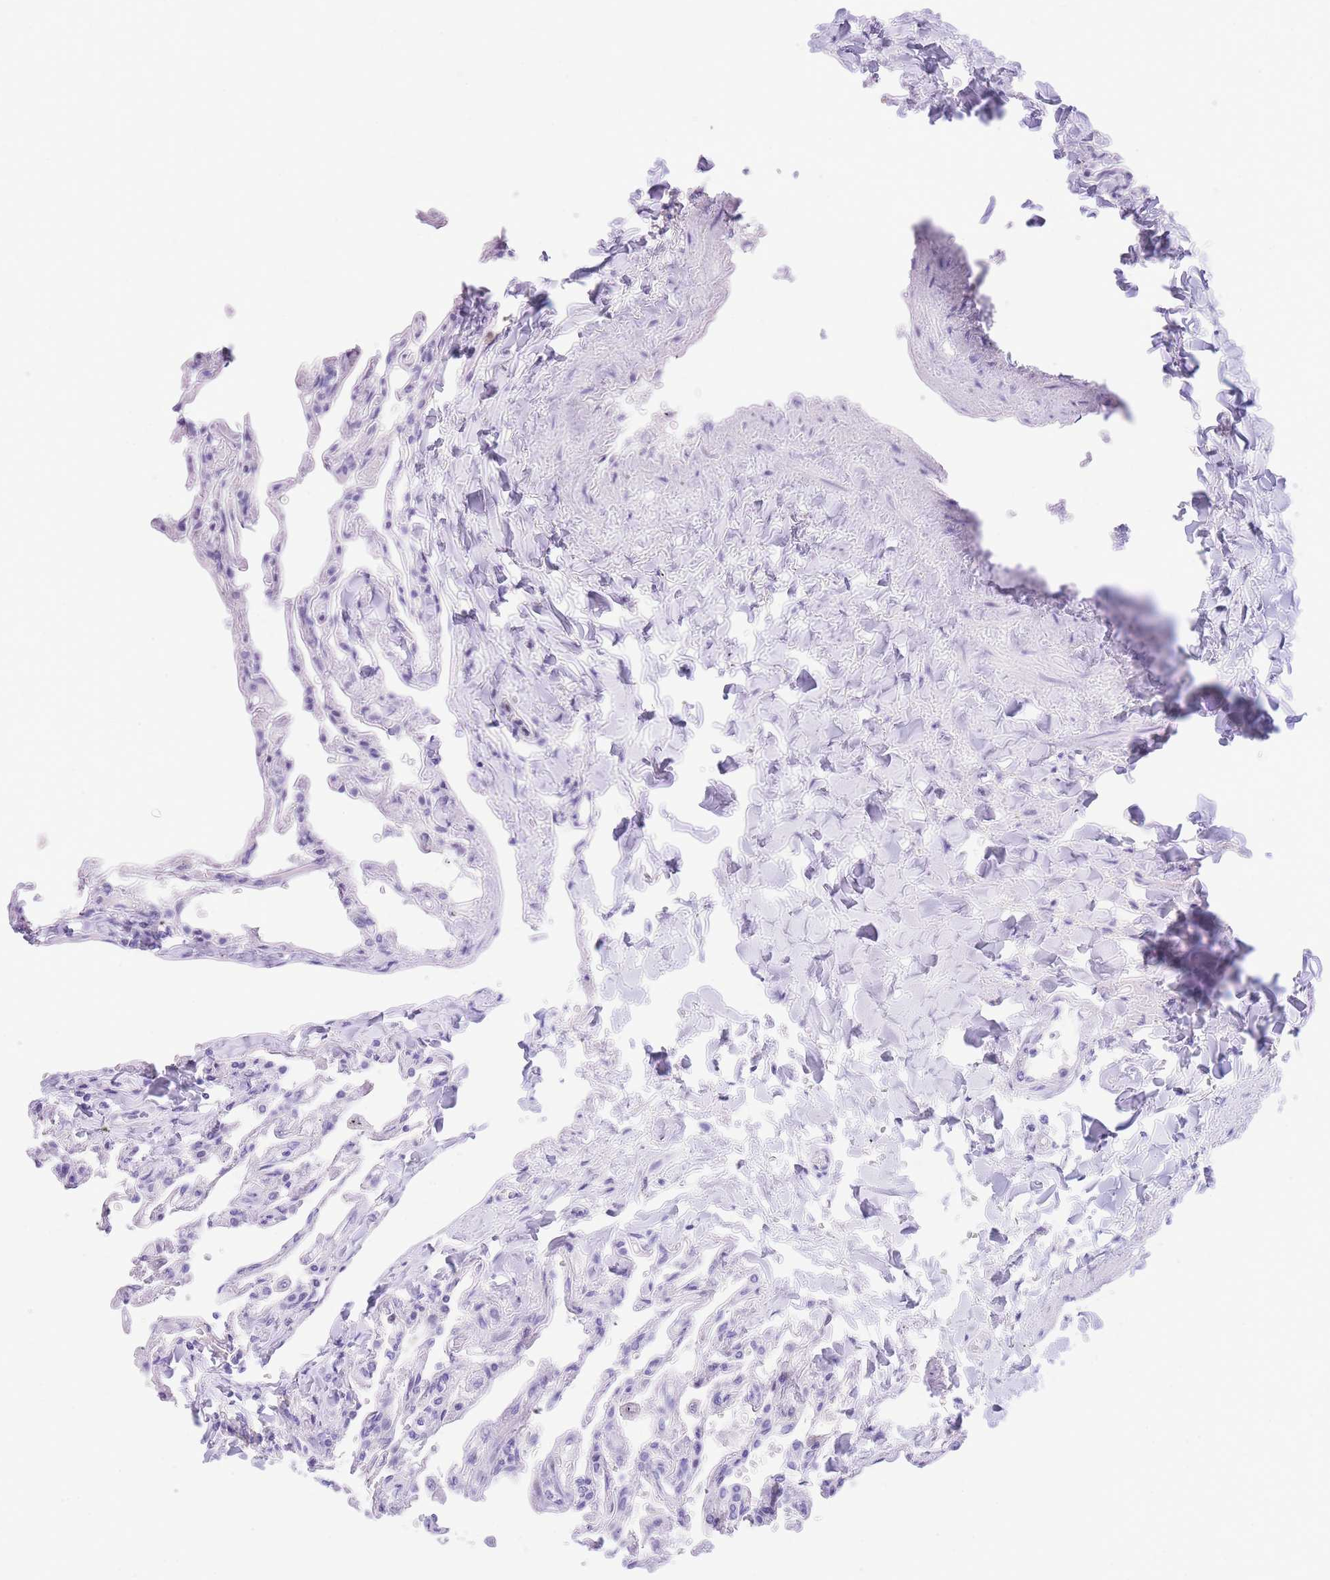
{"staining": {"intensity": "negative", "quantity": "none", "location": "none"}, "tissue": "lung", "cell_type": "Alveolar cells", "image_type": "normal", "snomed": [{"axis": "morphology", "description": "Normal tissue, NOS"}, {"axis": "topography", "description": "Lung"}], "caption": "Alveolar cells show no significant expression in normal lung. (DAB (3,3'-diaminobenzidine) immunohistochemistry, high magnification).", "gene": "TIFAB", "patient": {"sex": "male", "age": 21}}